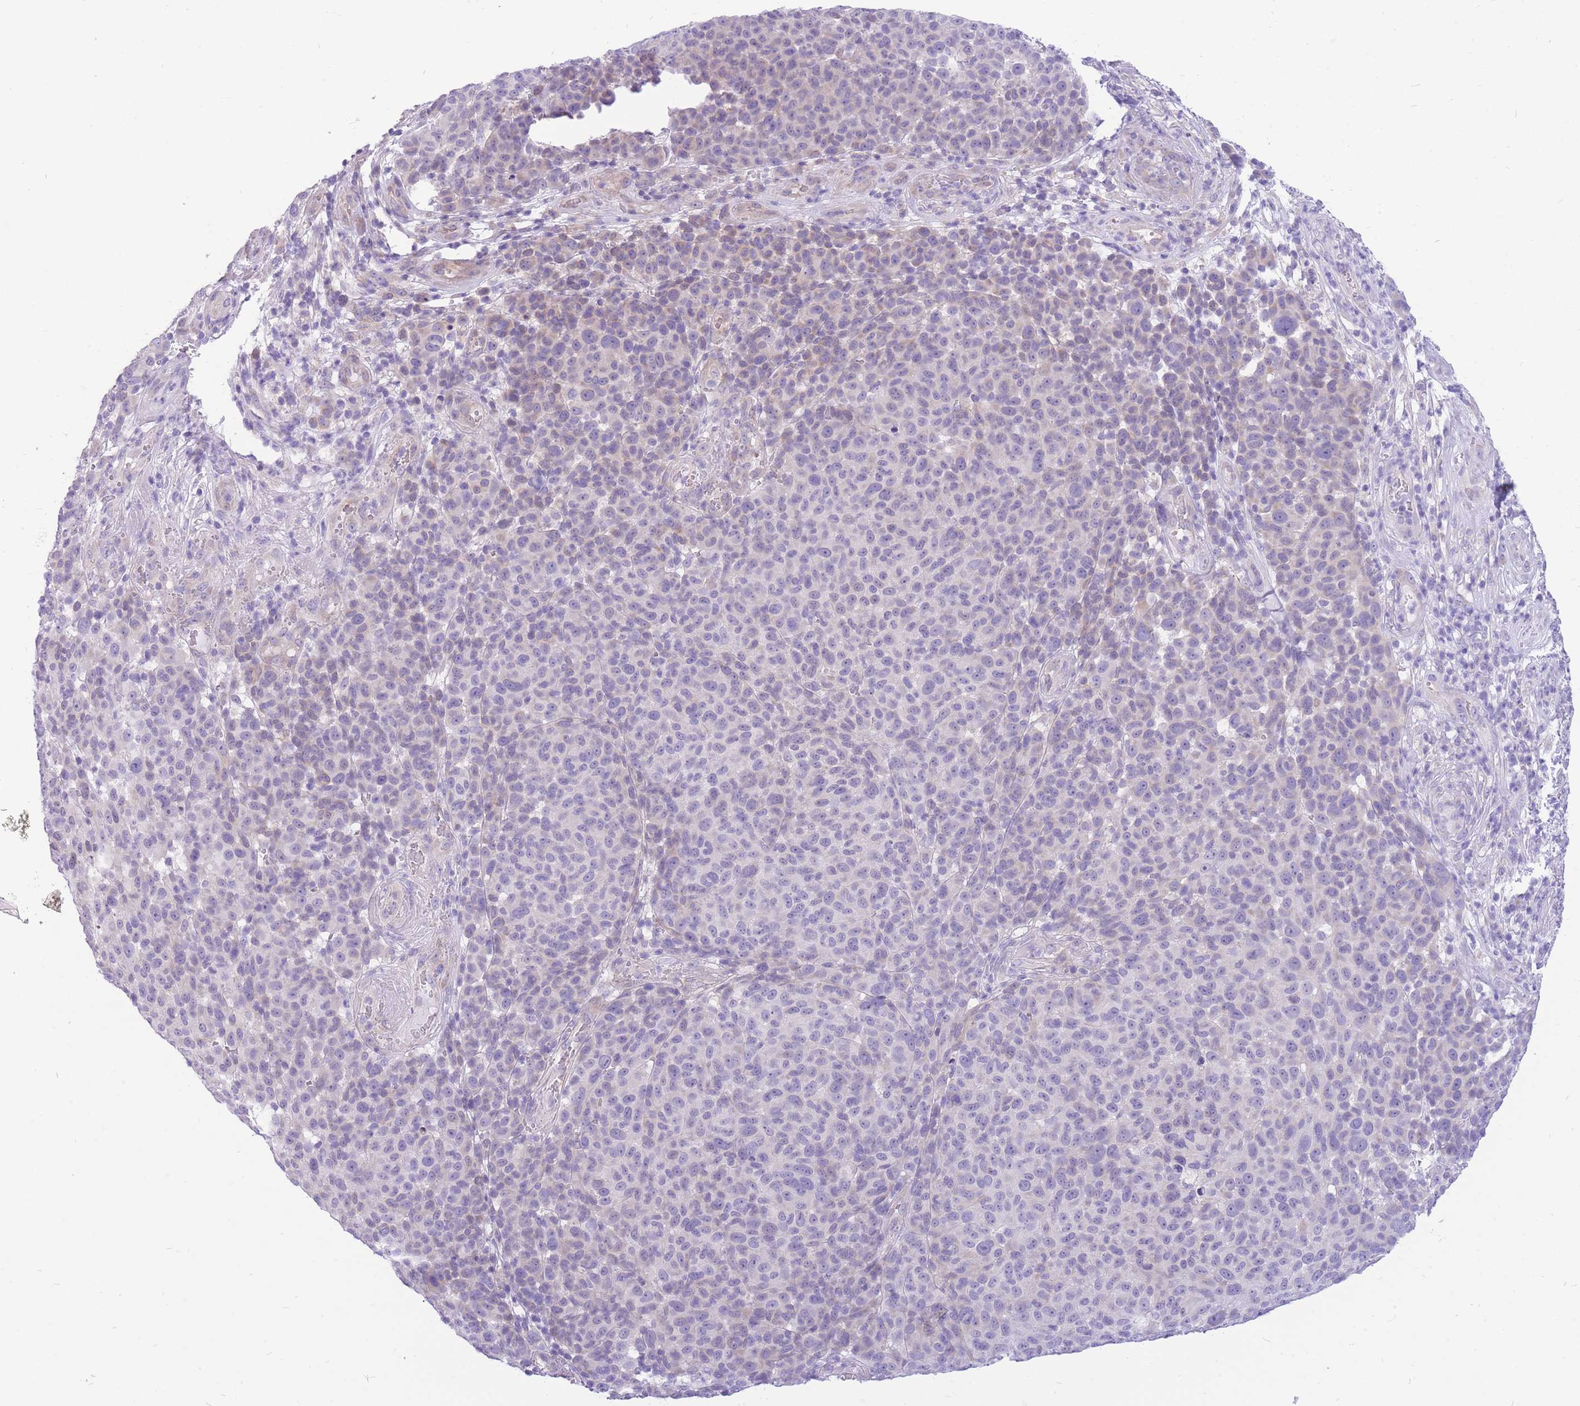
{"staining": {"intensity": "negative", "quantity": "none", "location": "none"}, "tissue": "melanoma", "cell_type": "Tumor cells", "image_type": "cancer", "snomed": [{"axis": "morphology", "description": "Malignant melanoma, NOS"}, {"axis": "topography", "description": "Skin"}], "caption": "Immunohistochemical staining of melanoma demonstrates no significant expression in tumor cells. Brightfield microscopy of immunohistochemistry stained with DAB (3,3'-diaminobenzidine) (brown) and hematoxylin (blue), captured at high magnification.", "gene": "ZNF311", "patient": {"sex": "male", "age": 49}}